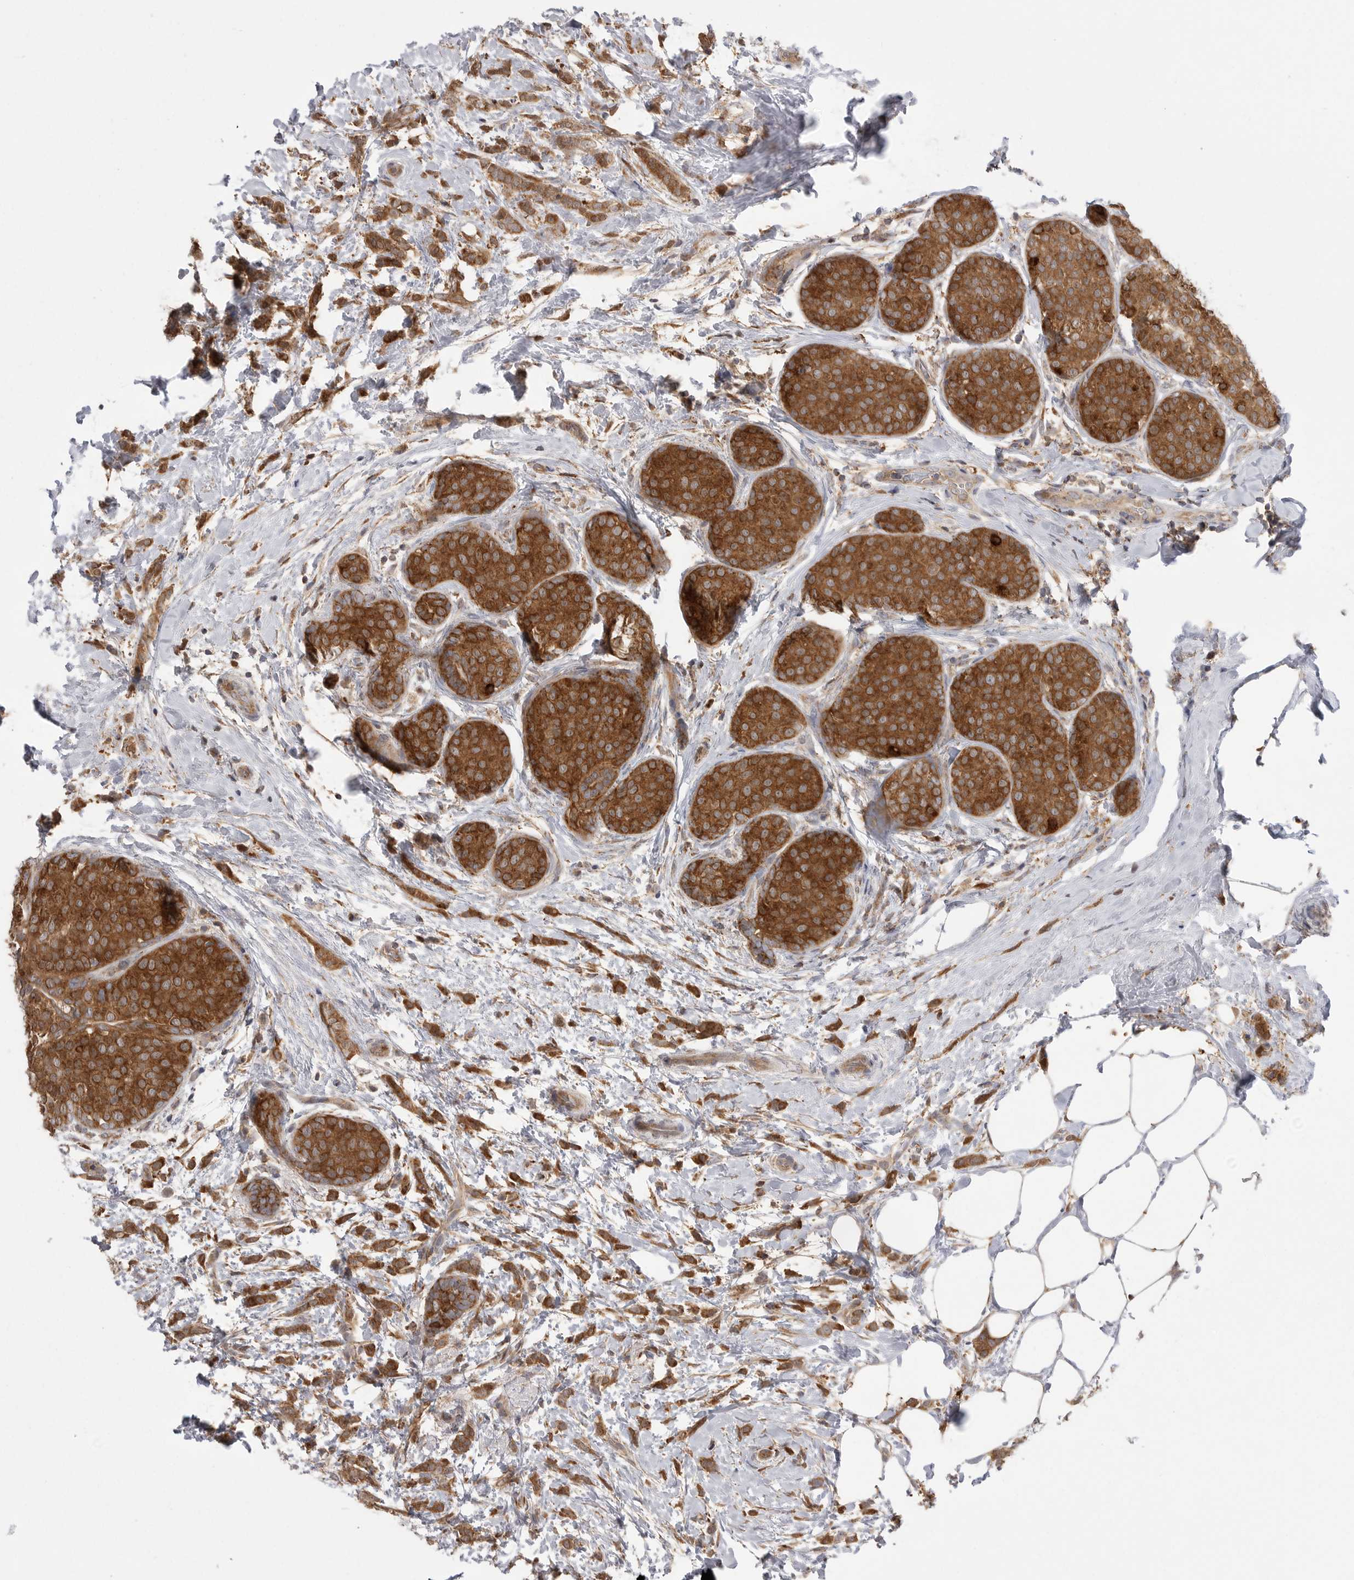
{"staining": {"intensity": "moderate", "quantity": ">75%", "location": "cytoplasmic/membranous"}, "tissue": "breast cancer", "cell_type": "Tumor cells", "image_type": "cancer", "snomed": [{"axis": "morphology", "description": "Lobular carcinoma, in situ"}, {"axis": "morphology", "description": "Lobular carcinoma"}, {"axis": "topography", "description": "Breast"}], "caption": "Immunohistochemical staining of breast cancer (lobular carcinoma) displays medium levels of moderate cytoplasmic/membranous positivity in about >75% of tumor cells.", "gene": "KYAT3", "patient": {"sex": "female", "age": 41}}